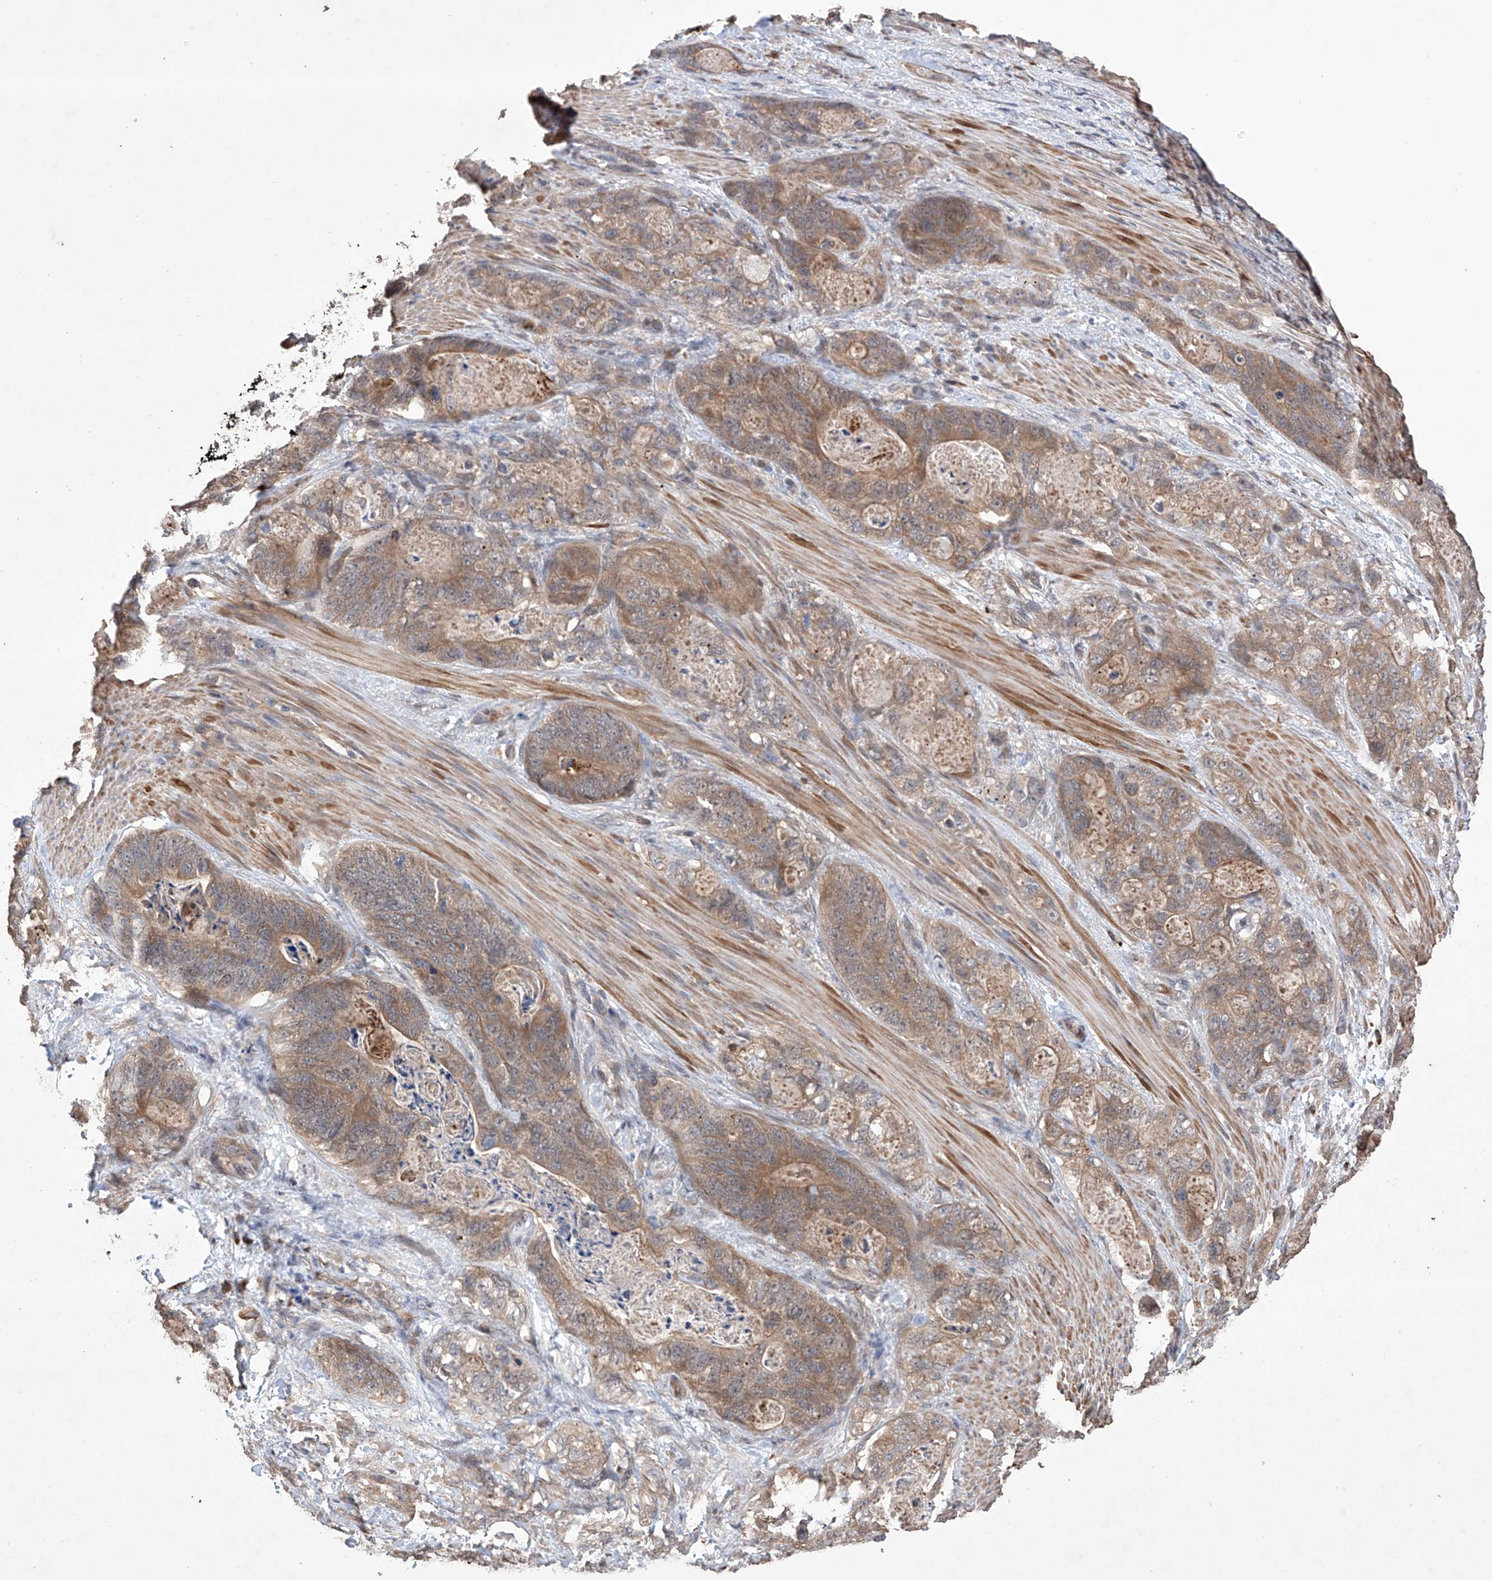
{"staining": {"intensity": "moderate", "quantity": ">75%", "location": "cytoplasmic/membranous"}, "tissue": "stomach cancer", "cell_type": "Tumor cells", "image_type": "cancer", "snomed": [{"axis": "morphology", "description": "Normal tissue, NOS"}, {"axis": "morphology", "description": "Adenocarcinoma, NOS"}, {"axis": "topography", "description": "Stomach"}], "caption": "Protein expression by immunohistochemistry reveals moderate cytoplasmic/membranous expression in about >75% of tumor cells in adenocarcinoma (stomach).", "gene": "LURAP1", "patient": {"sex": "female", "age": 89}}